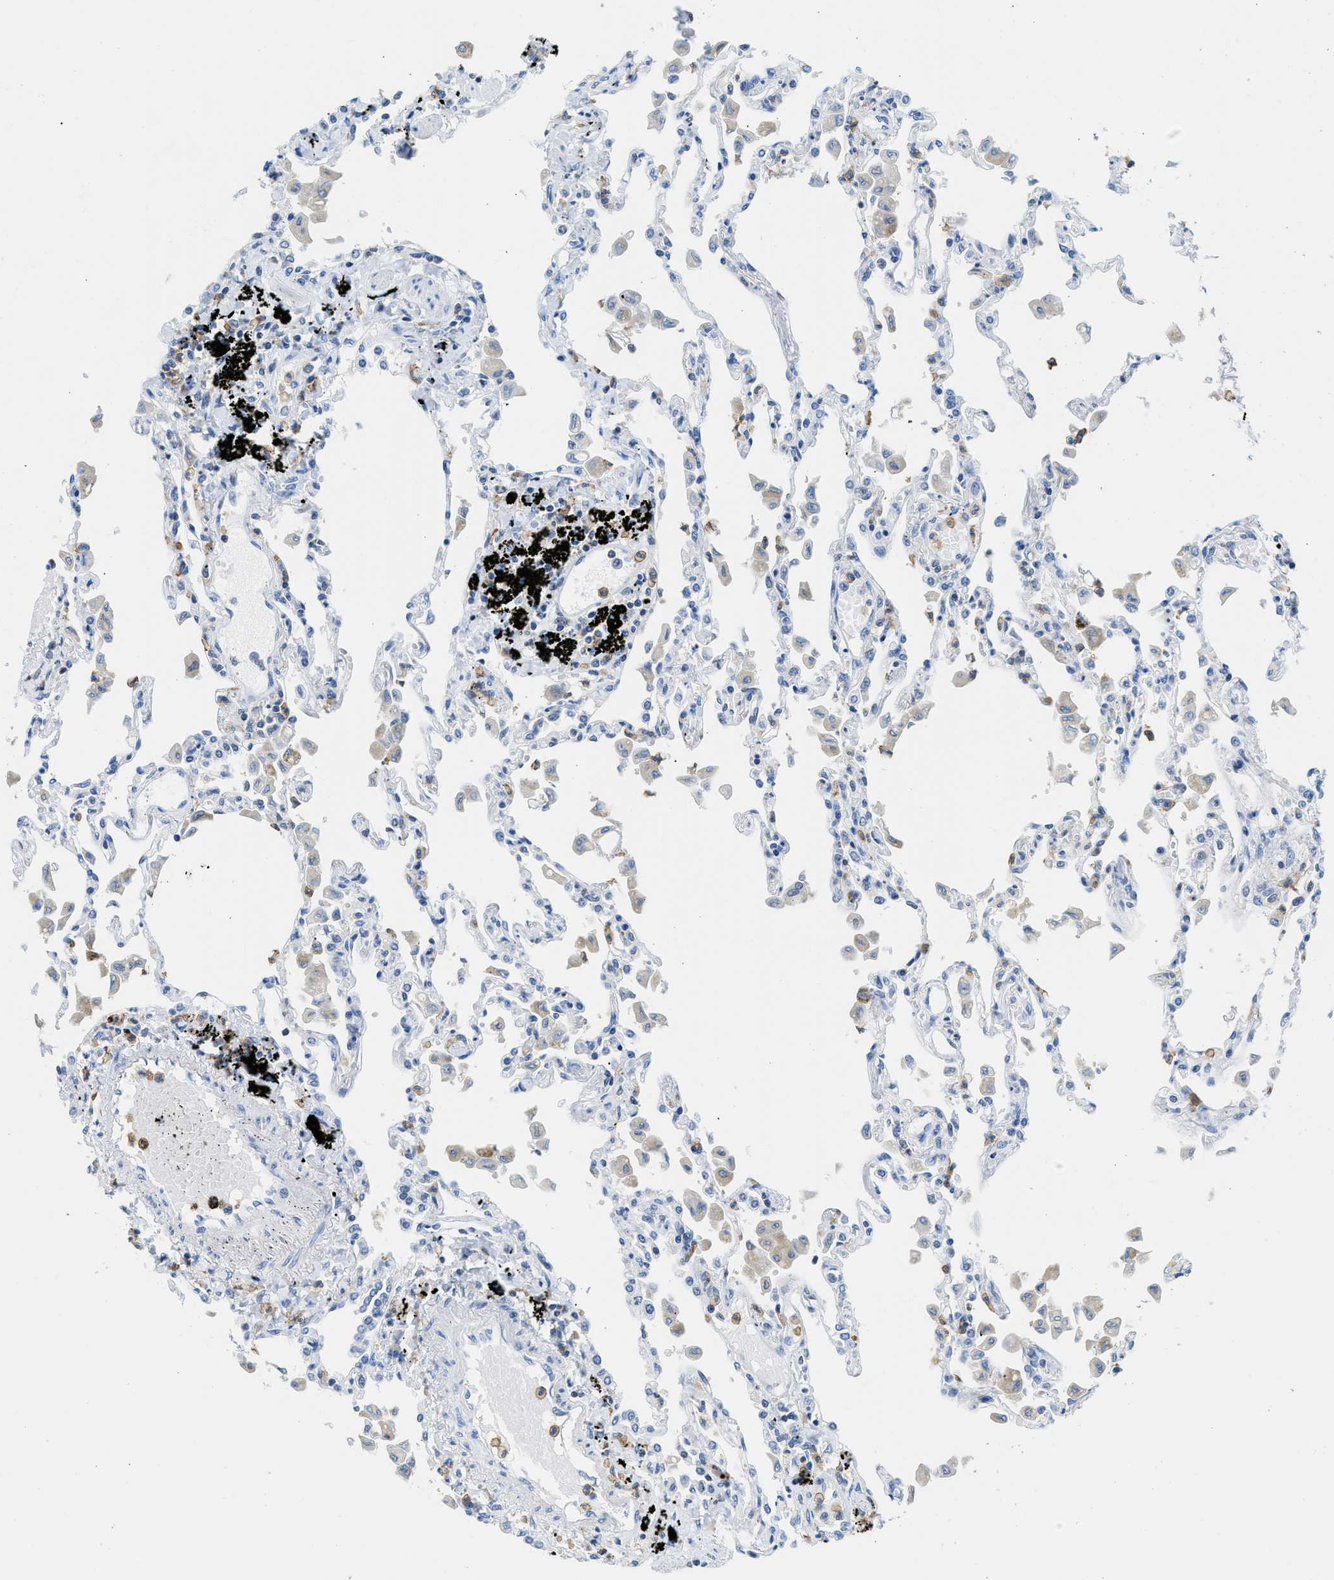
{"staining": {"intensity": "negative", "quantity": "none", "location": "none"}, "tissue": "lung", "cell_type": "Alveolar cells", "image_type": "normal", "snomed": [{"axis": "morphology", "description": "Normal tissue, NOS"}, {"axis": "topography", "description": "Bronchus"}, {"axis": "topography", "description": "Lung"}], "caption": "Photomicrograph shows no protein expression in alveolar cells of benign lung. (DAB (3,3'-diaminobenzidine) immunohistochemistry (IHC), high magnification).", "gene": "FAM151A", "patient": {"sex": "female", "age": 49}}